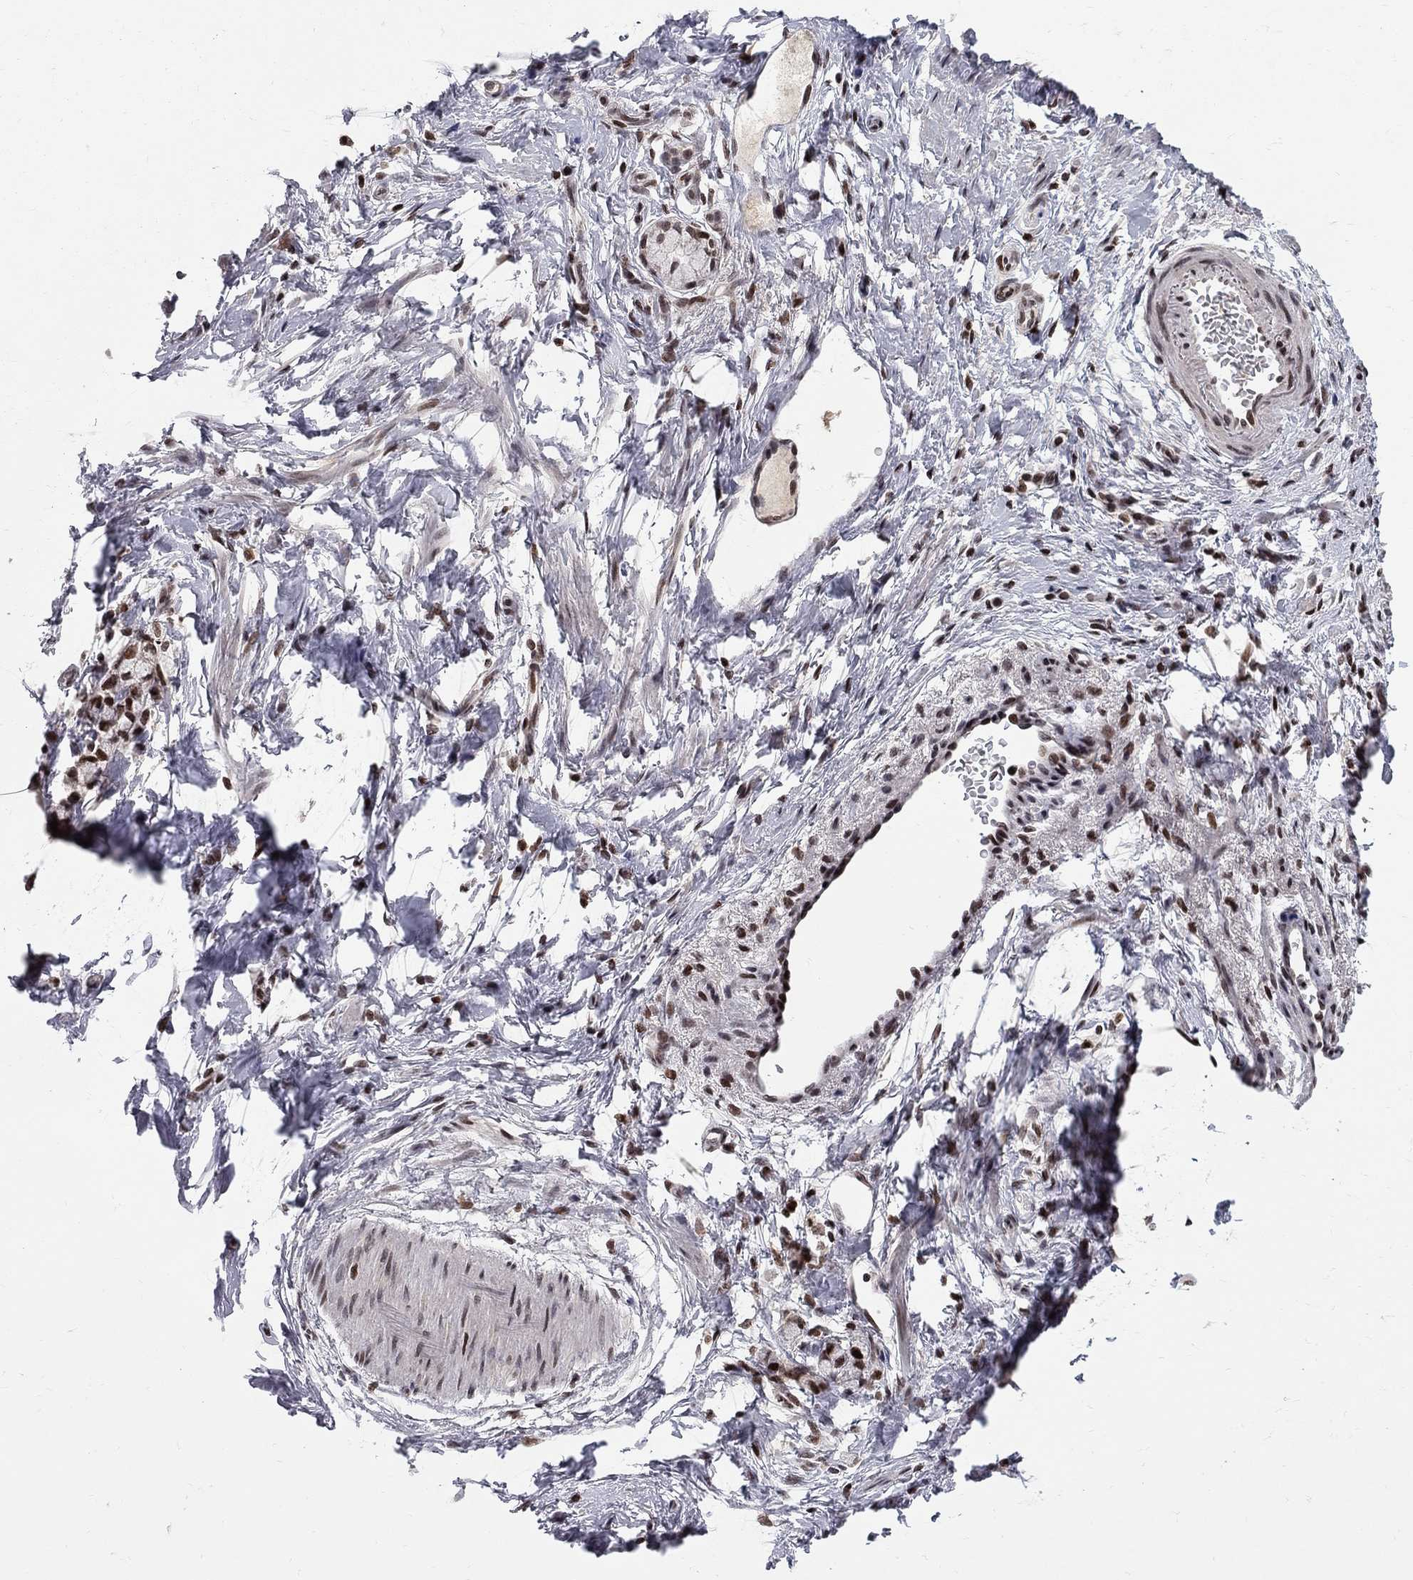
{"staining": {"intensity": "negative", "quantity": "none", "location": "none"}, "tissue": "stomach cancer", "cell_type": "Tumor cells", "image_type": "cancer", "snomed": [{"axis": "morphology", "description": "Adenocarcinoma, NOS"}, {"axis": "topography", "description": "Stomach"}], "caption": "Immunohistochemistry (IHC) micrograph of stomach cancer stained for a protein (brown), which exhibits no staining in tumor cells.", "gene": "RNASEH2C", "patient": {"sex": "male", "age": 58}}